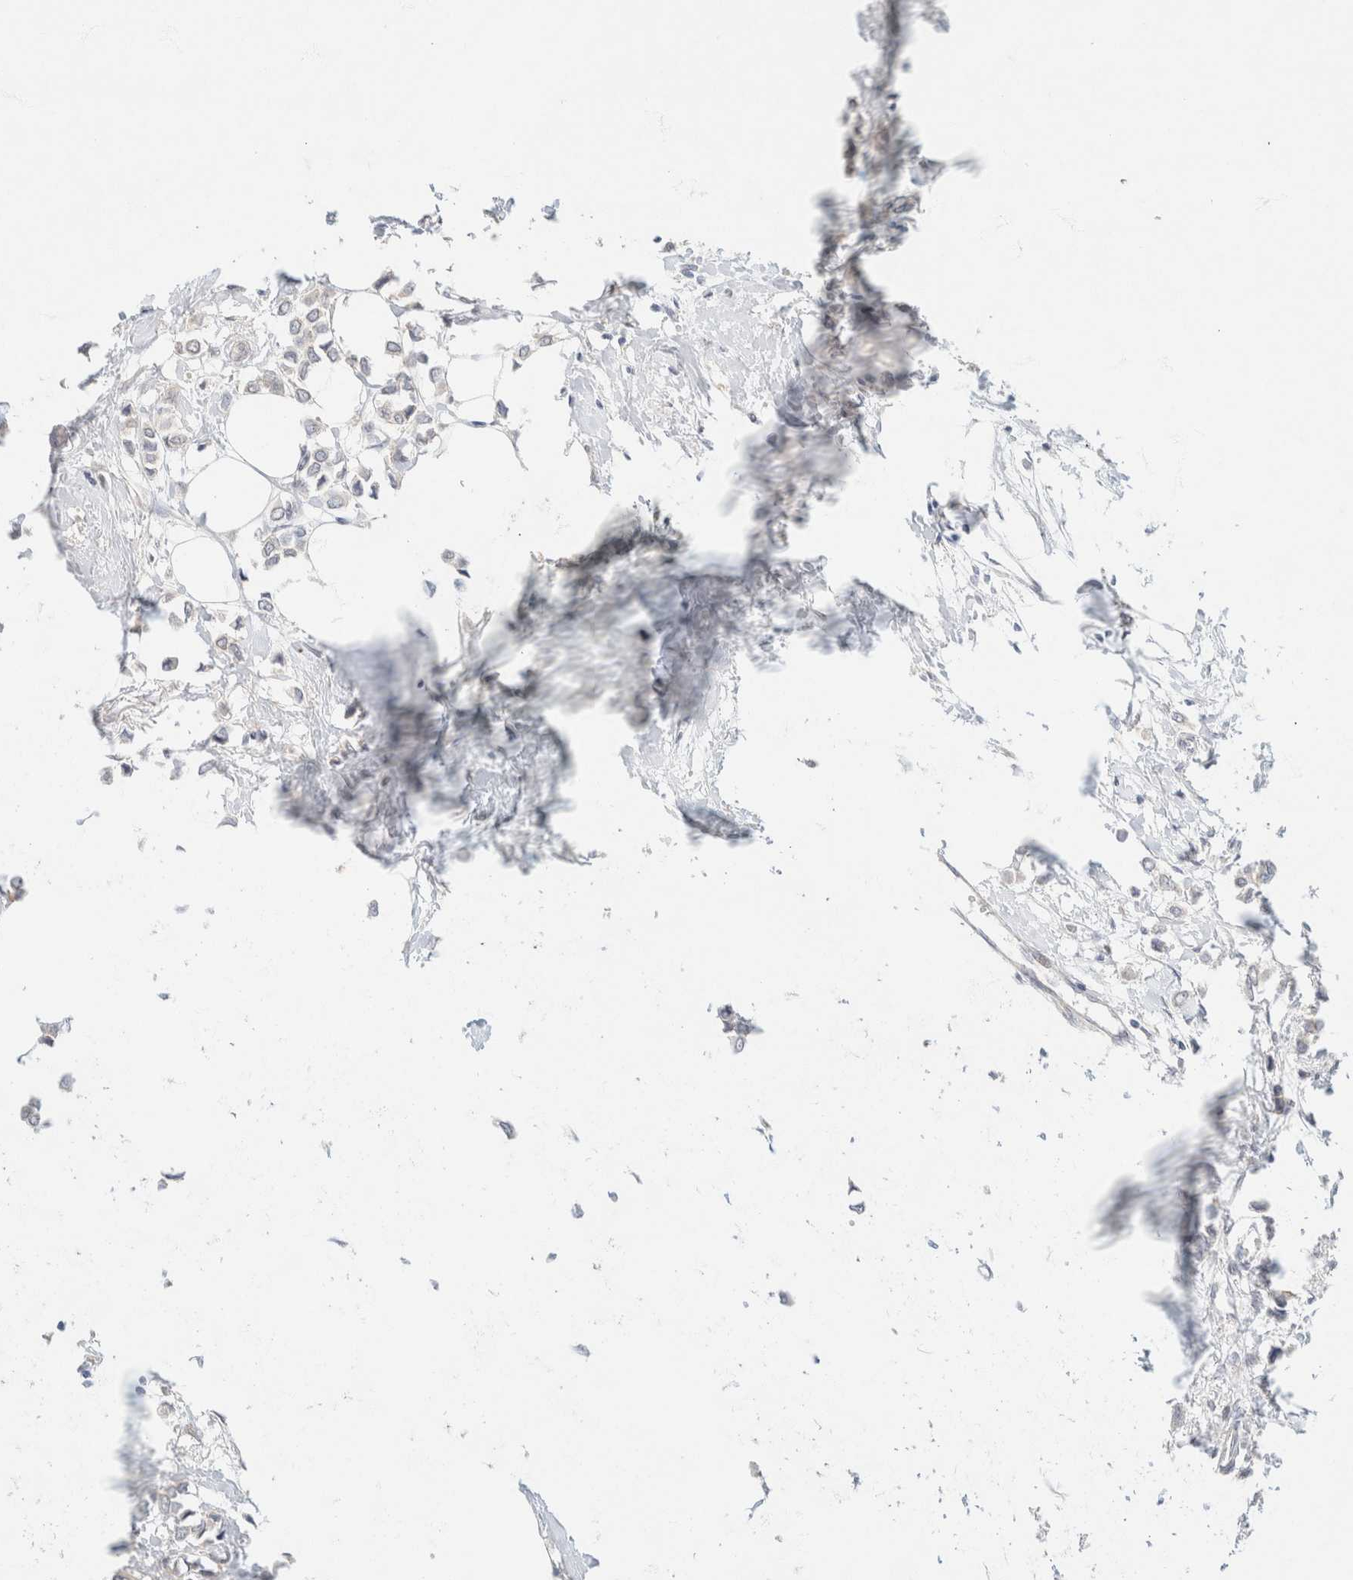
{"staining": {"intensity": "weak", "quantity": "<25%", "location": "cytoplasmic/membranous"}, "tissue": "breast cancer", "cell_type": "Tumor cells", "image_type": "cancer", "snomed": [{"axis": "morphology", "description": "Lobular carcinoma"}, {"axis": "topography", "description": "Breast"}], "caption": "A histopathology image of human breast cancer is negative for staining in tumor cells. The staining is performed using DAB brown chromogen with nuclei counter-stained in using hematoxylin.", "gene": "CA12", "patient": {"sex": "female", "age": 51}}